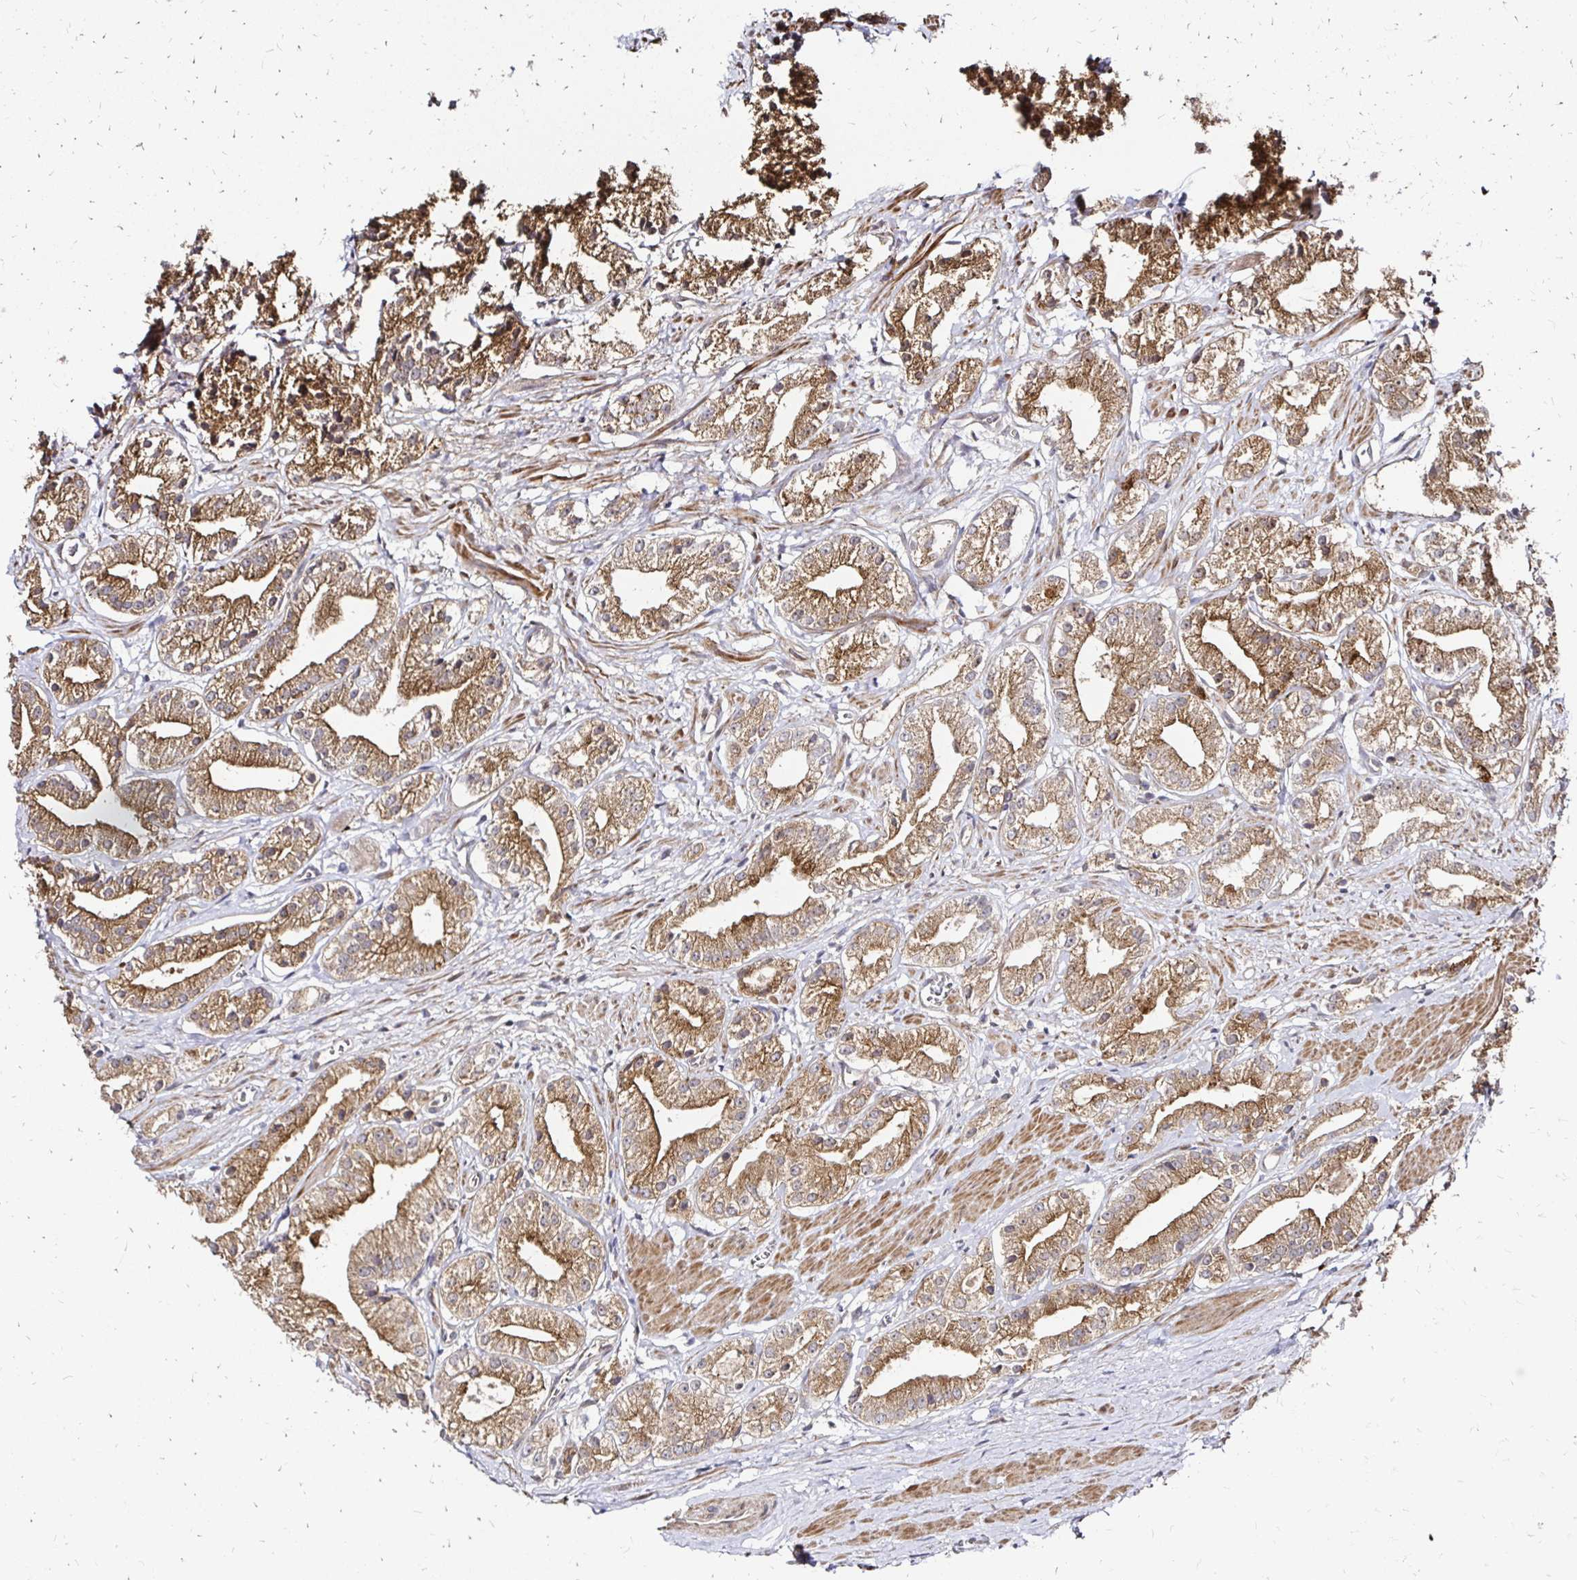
{"staining": {"intensity": "moderate", "quantity": ">75%", "location": "cytoplasmic/membranous"}, "tissue": "prostate cancer", "cell_type": "Tumor cells", "image_type": "cancer", "snomed": [{"axis": "morphology", "description": "Adenocarcinoma, Low grade"}, {"axis": "topography", "description": "Prostate"}], "caption": "Brown immunohistochemical staining in human adenocarcinoma (low-grade) (prostate) displays moderate cytoplasmic/membranous expression in approximately >75% of tumor cells.", "gene": "ZW10", "patient": {"sex": "male", "age": 69}}